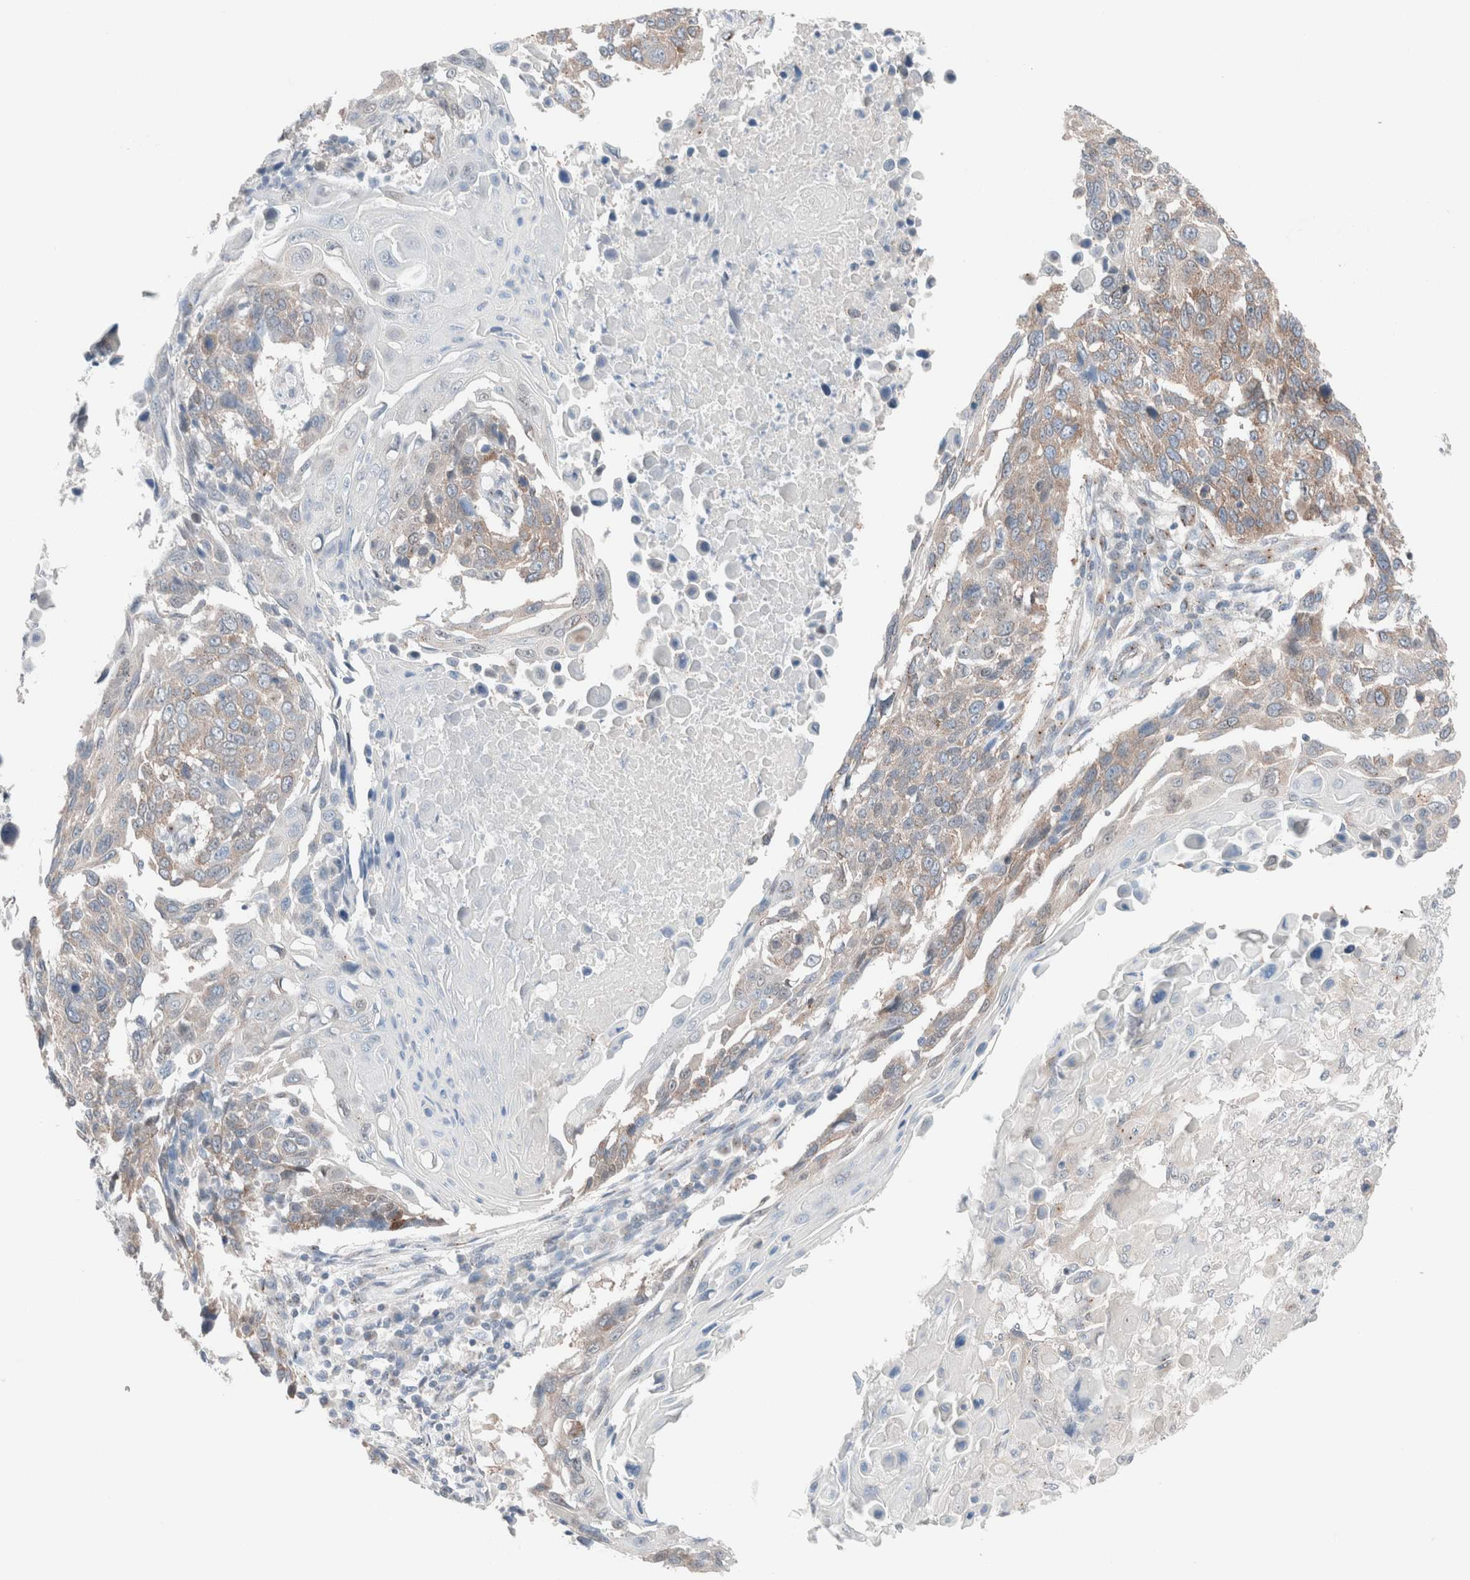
{"staining": {"intensity": "moderate", "quantity": ">75%", "location": "cytoplasmic/membranous"}, "tissue": "lung cancer", "cell_type": "Tumor cells", "image_type": "cancer", "snomed": [{"axis": "morphology", "description": "Squamous cell carcinoma, NOS"}, {"axis": "topography", "description": "Lung"}], "caption": "Tumor cells show medium levels of moderate cytoplasmic/membranous expression in about >75% of cells in human lung cancer.", "gene": "CASC3", "patient": {"sex": "male", "age": 66}}